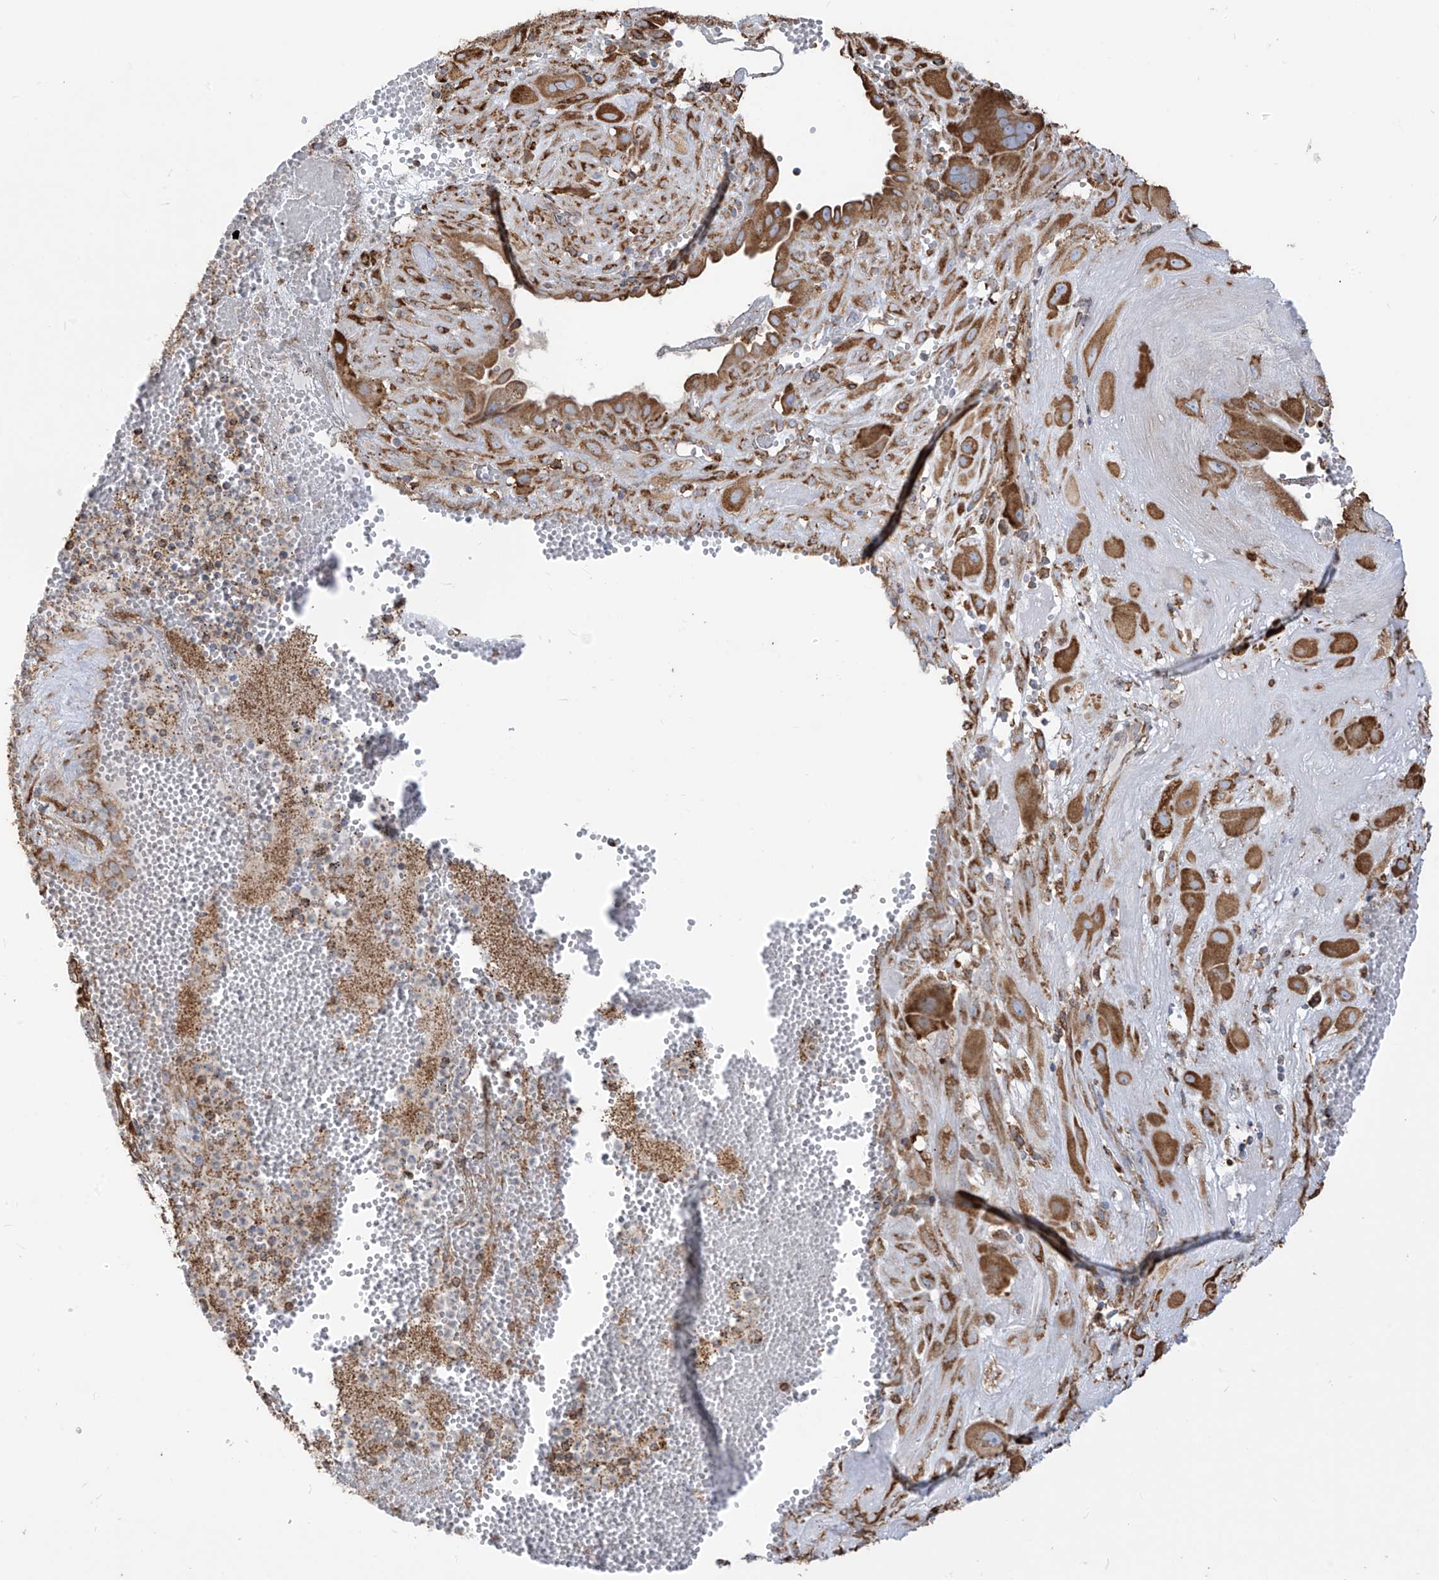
{"staining": {"intensity": "strong", "quantity": ">75%", "location": "cytoplasmic/membranous"}, "tissue": "cervical cancer", "cell_type": "Tumor cells", "image_type": "cancer", "snomed": [{"axis": "morphology", "description": "Squamous cell carcinoma, NOS"}, {"axis": "topography", "description": "Cervix"}], "caption": "The image exhibits staining of cervical cancer, revealing strong cytoplasmic/membranous protein expression (brown color) within tumor cells.", "gene": "PDIA6", "patient": {"sex": "female", "age": 34}}